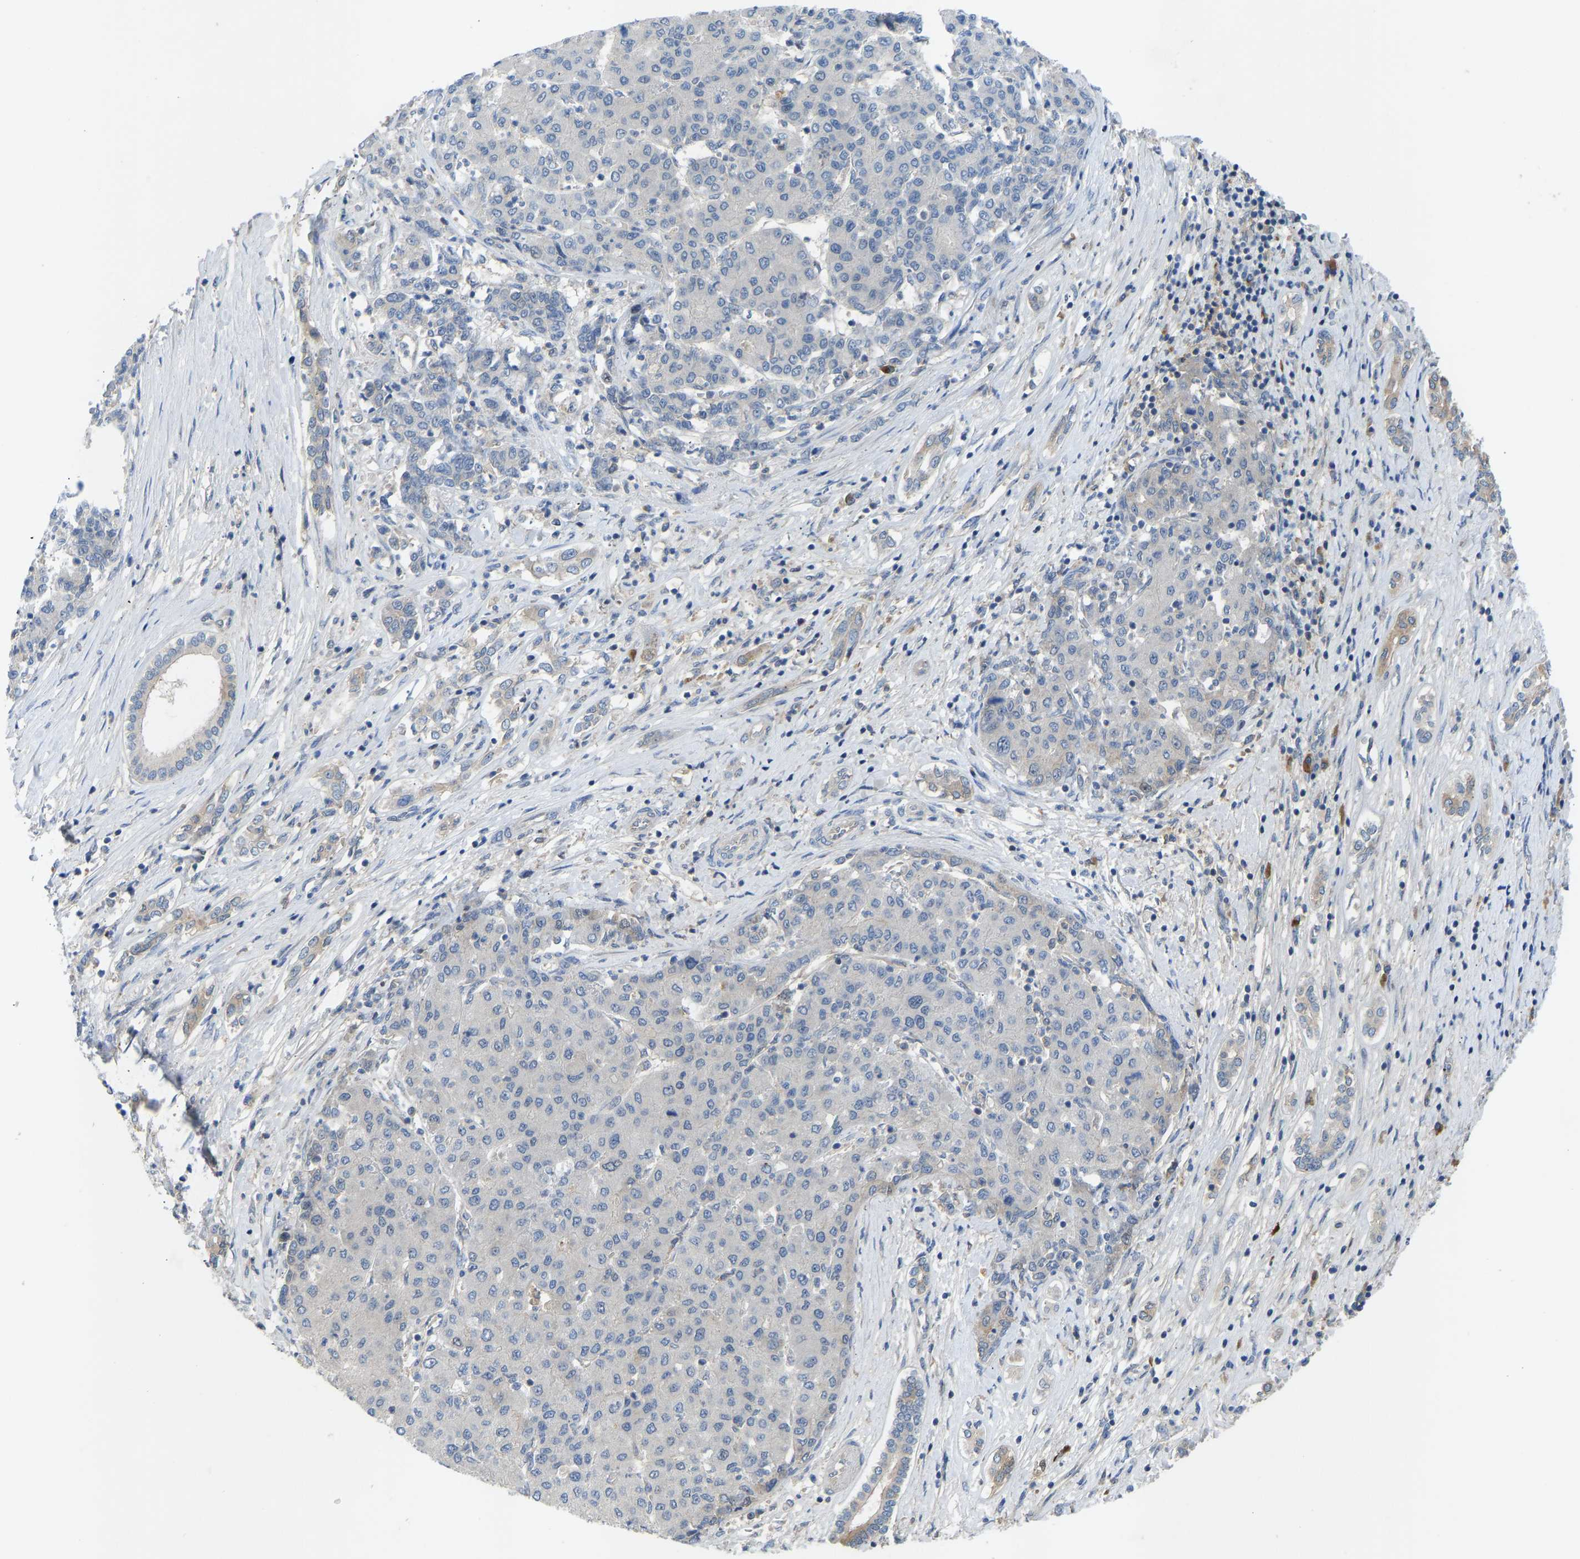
{"staining": {"intensity": "negative", "quantity": "none", "location": "none"}, "tissue": "liver cancer", "cell_type": "Tumor cells", "image_type": "cancer", "snomed": [{"axis": "morphology", "description": "Carcinoma, Hepatocellular, NOS"}, {"axis": "topography", "description": "Liver"}], "caption": "IHC of human hepatocellular carcinoma (liver) displays no expression in tumor cells.", "gene": "ZNF251", "patient": {"sex": "male", "age": 65}}